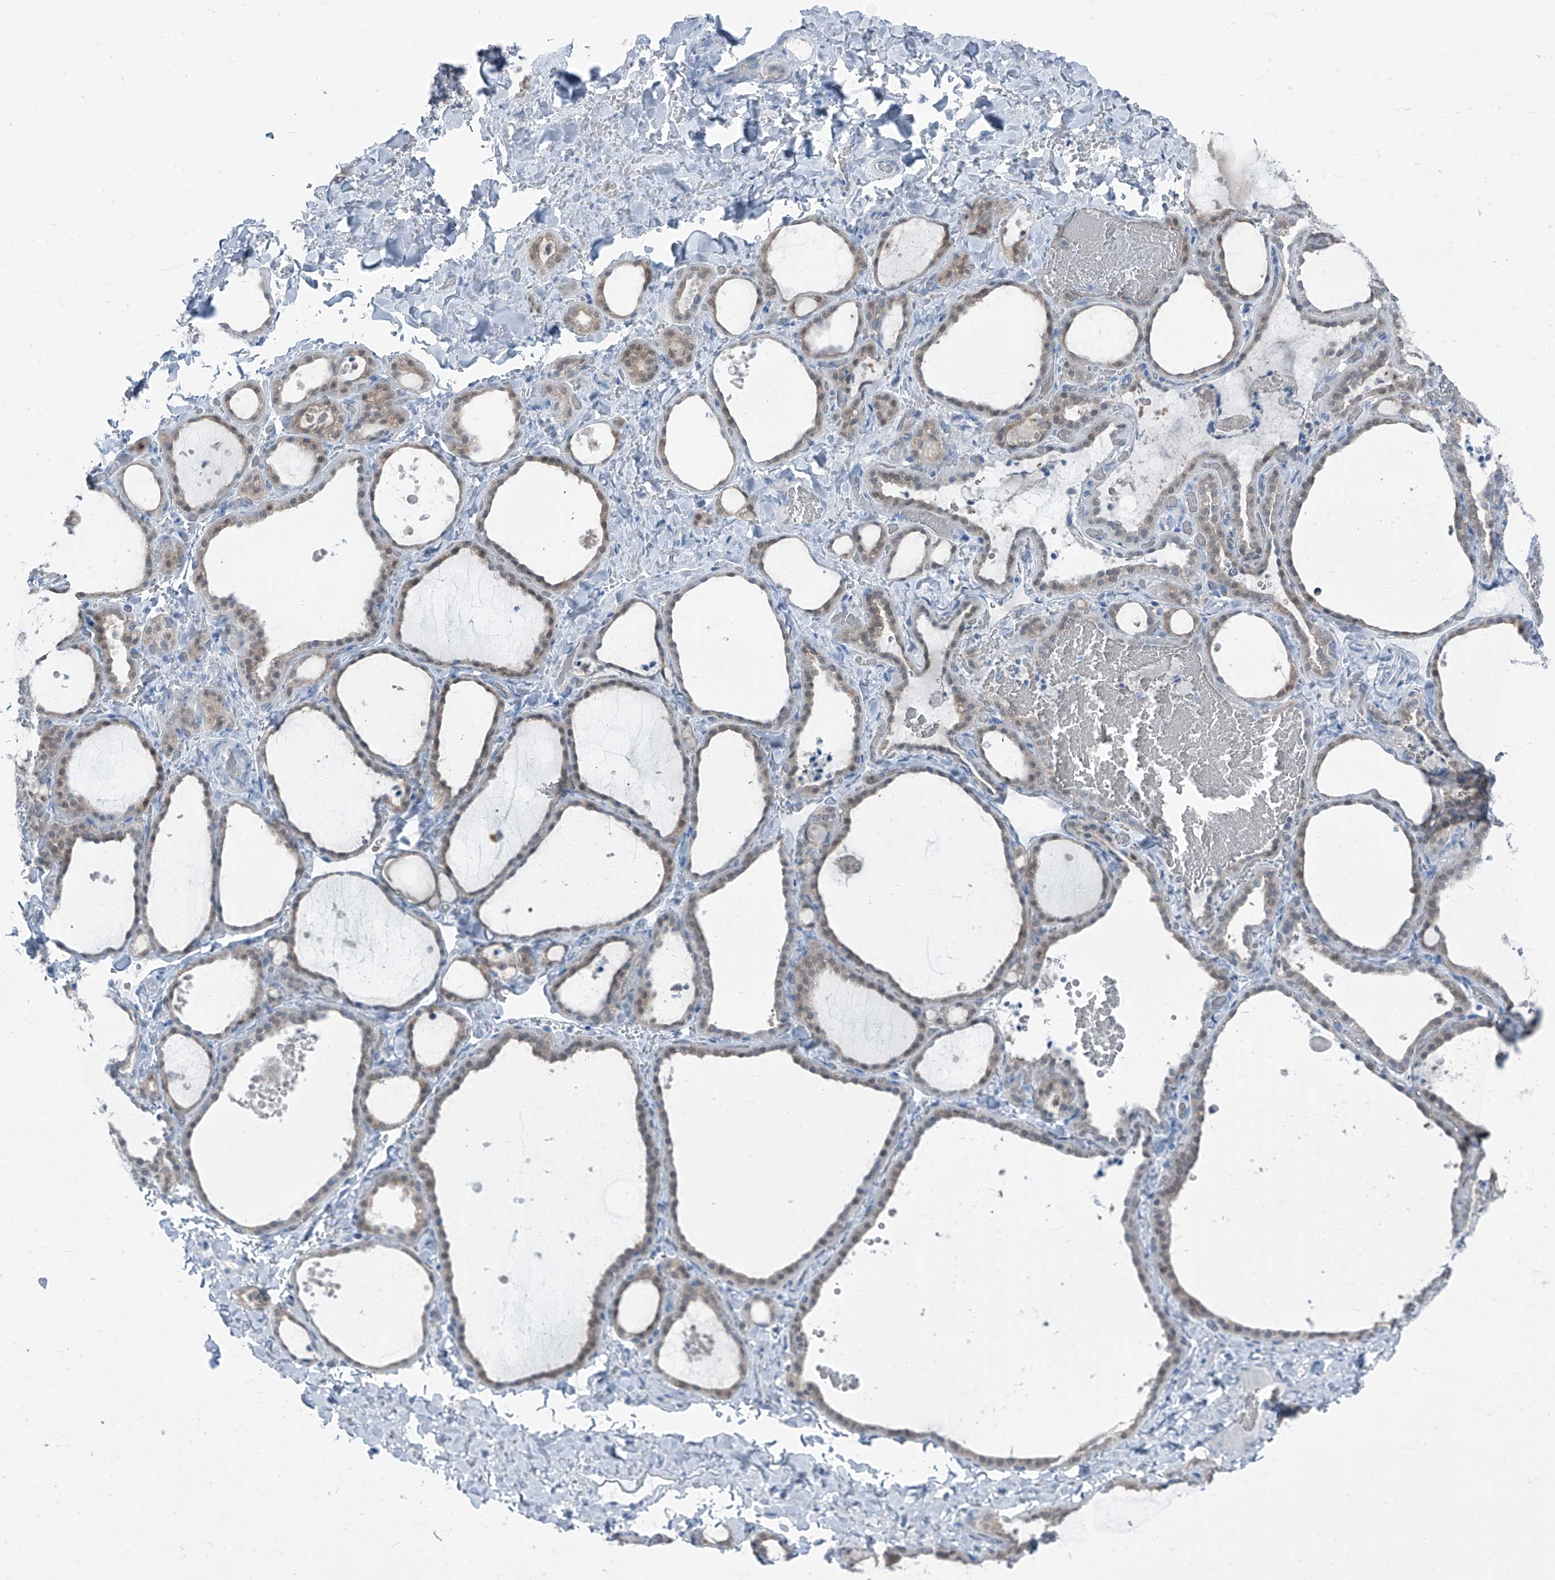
{"staining": {"intensity": "weak", "quantity": ">75%", "location": "cytoplasmic/membranous,nuclear"}, "tissue": "thyroid gland", "cell_type": "Glandular cells", "image_type": "normal", "snomed": [{"axis": "morphology", "description": "Normal tissue, NOS"}, {"axis": "topography", "description": "Thyroid gland"}], "caption": "Immunohistochemistry (IHC) of normal human thyroid gland reveals low levels of weak cytoplasmic/membranous,nuclear staining in approximately >75% of glandular cells. (Stains: DAB in brown, nuclei in blue, Microscopy: brightfield microscopy at high magnification).", "gene": "RGN", "patient": {"sex": "female", "age": 22}}